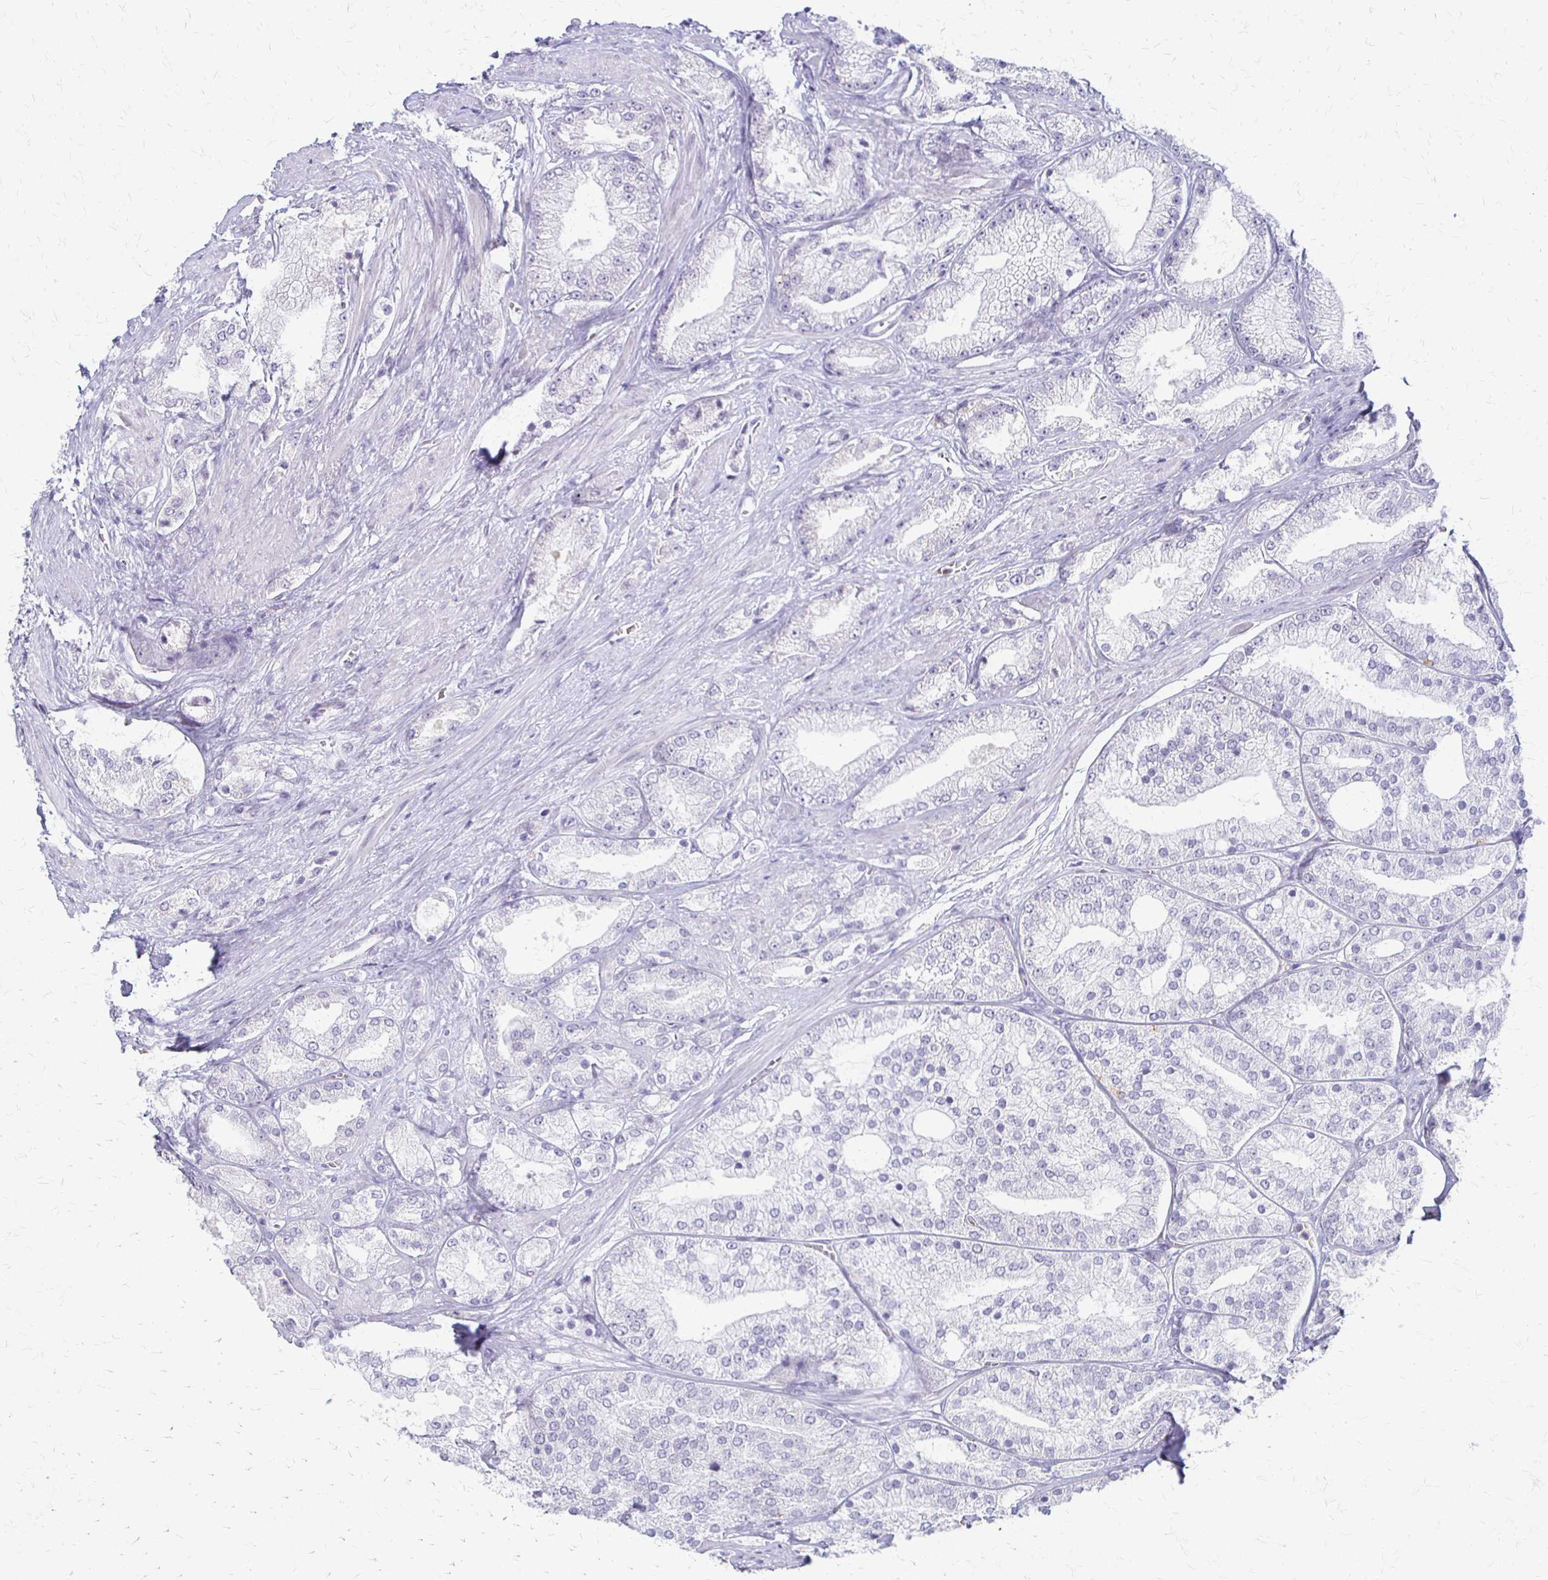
{"staining": {"intensity": "negative", "quantity": "none", "location": "none"}, "tissue": "prostate cancer", "cell_type": "Tumor cells", "image_type": "cancer", "snomed": [{"axis": "morphology", "description": "Adenocarcinoma, High grade"}, {"axis": "topography", "description": "Prostate"}], "caption": "Prostate cancer was stained to show a protein in brown. There is no significant positivity in tumor cells.", "gene": "ACP5", "patient": {"sex": "male", "age": 68}}